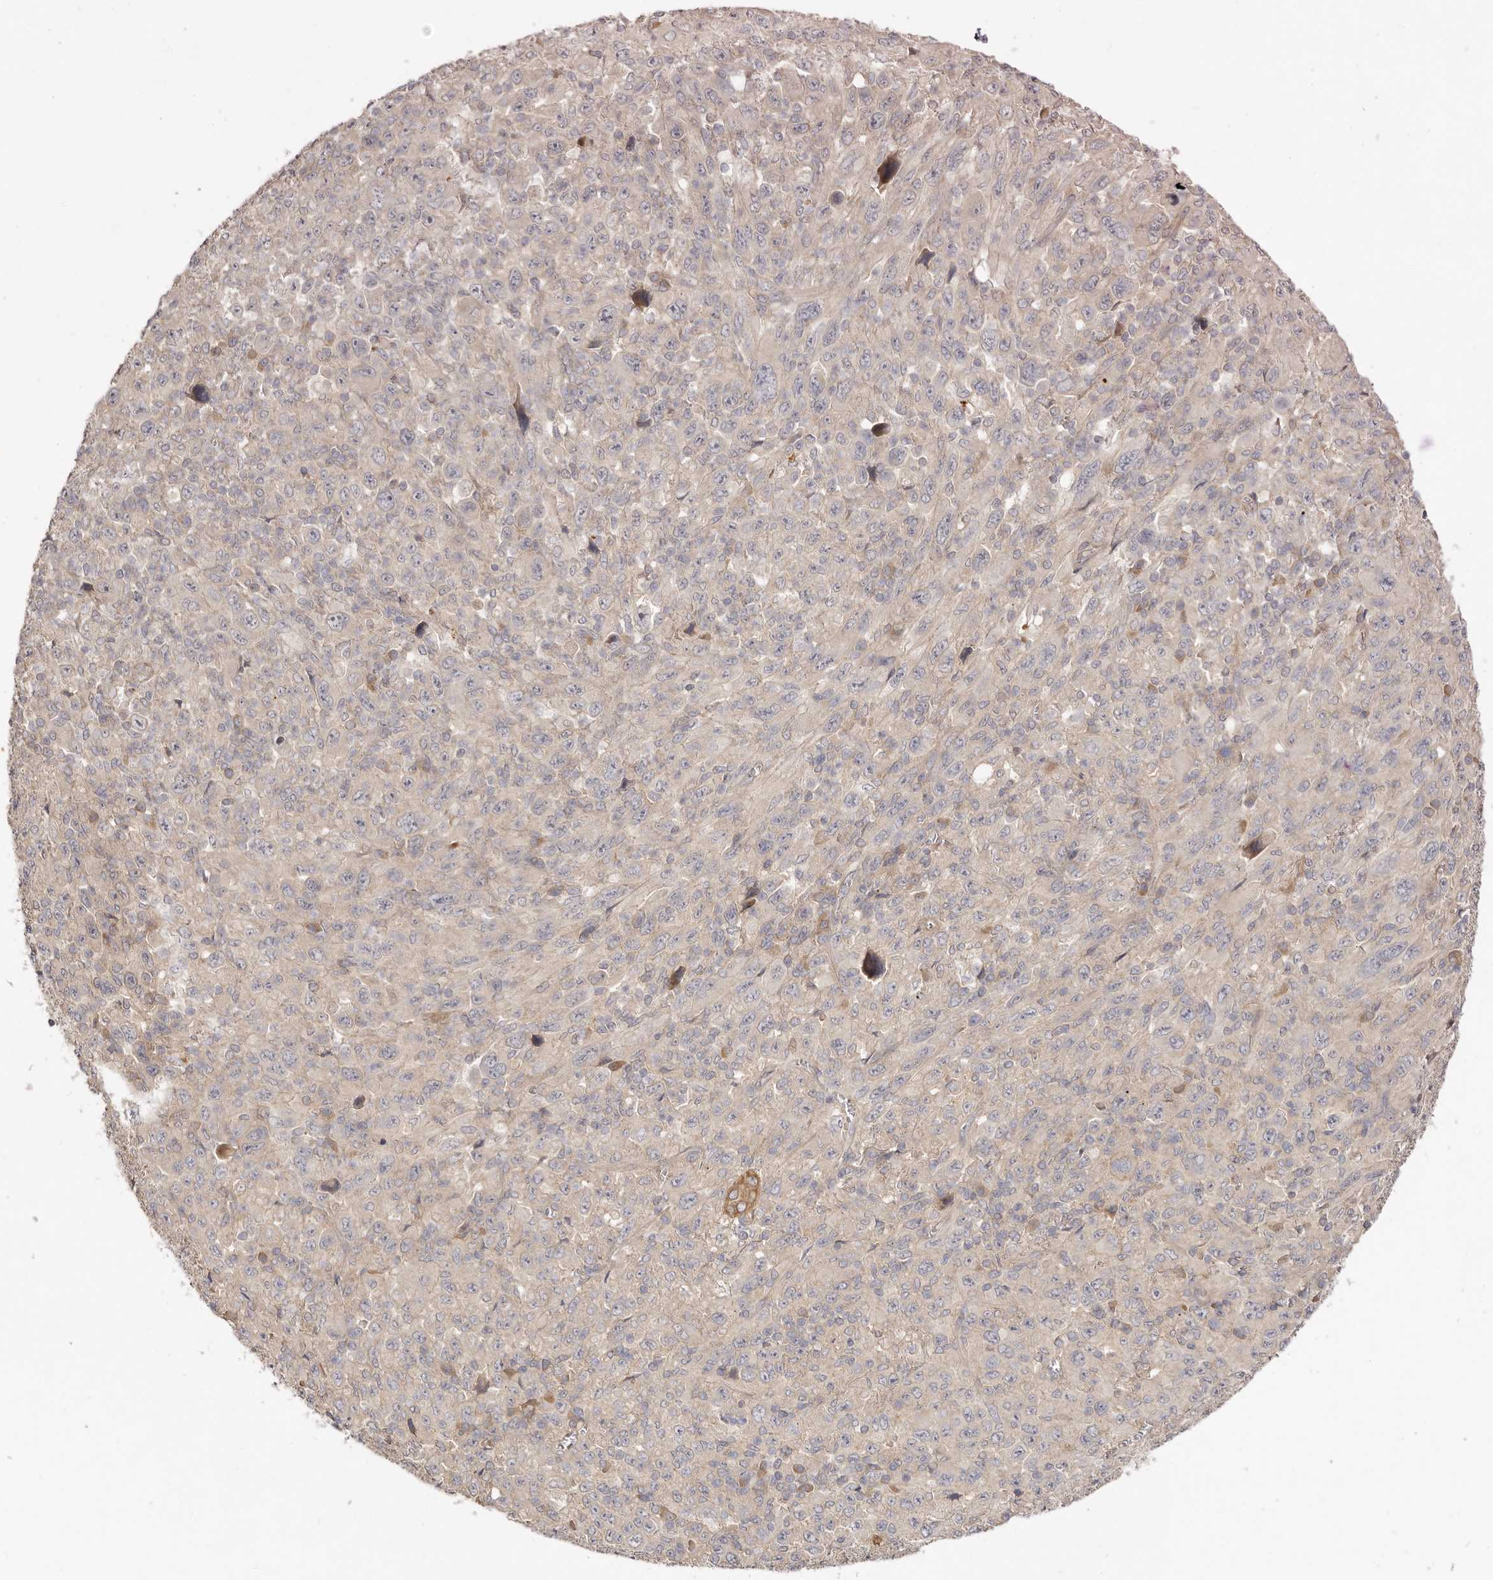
{"staining": {"intensity": "negative", "quantity": "none", "location": "none"}, "tissue": "melanoma", "cell_type": "Tumor cells", "image_type": "cancer", "snomed": [{"axis": "morphology", "description": "Malignant melanoma, Metastatic site"}, {"axis": "topography", "description": "Skin"}], "caption": "This is an IHC histopathology image of malignant melanoma (metastatic site). There is no staining in tumor cells.", "gene": "ADAMTS9", "patient": {"sex": "female", "age": 56}}